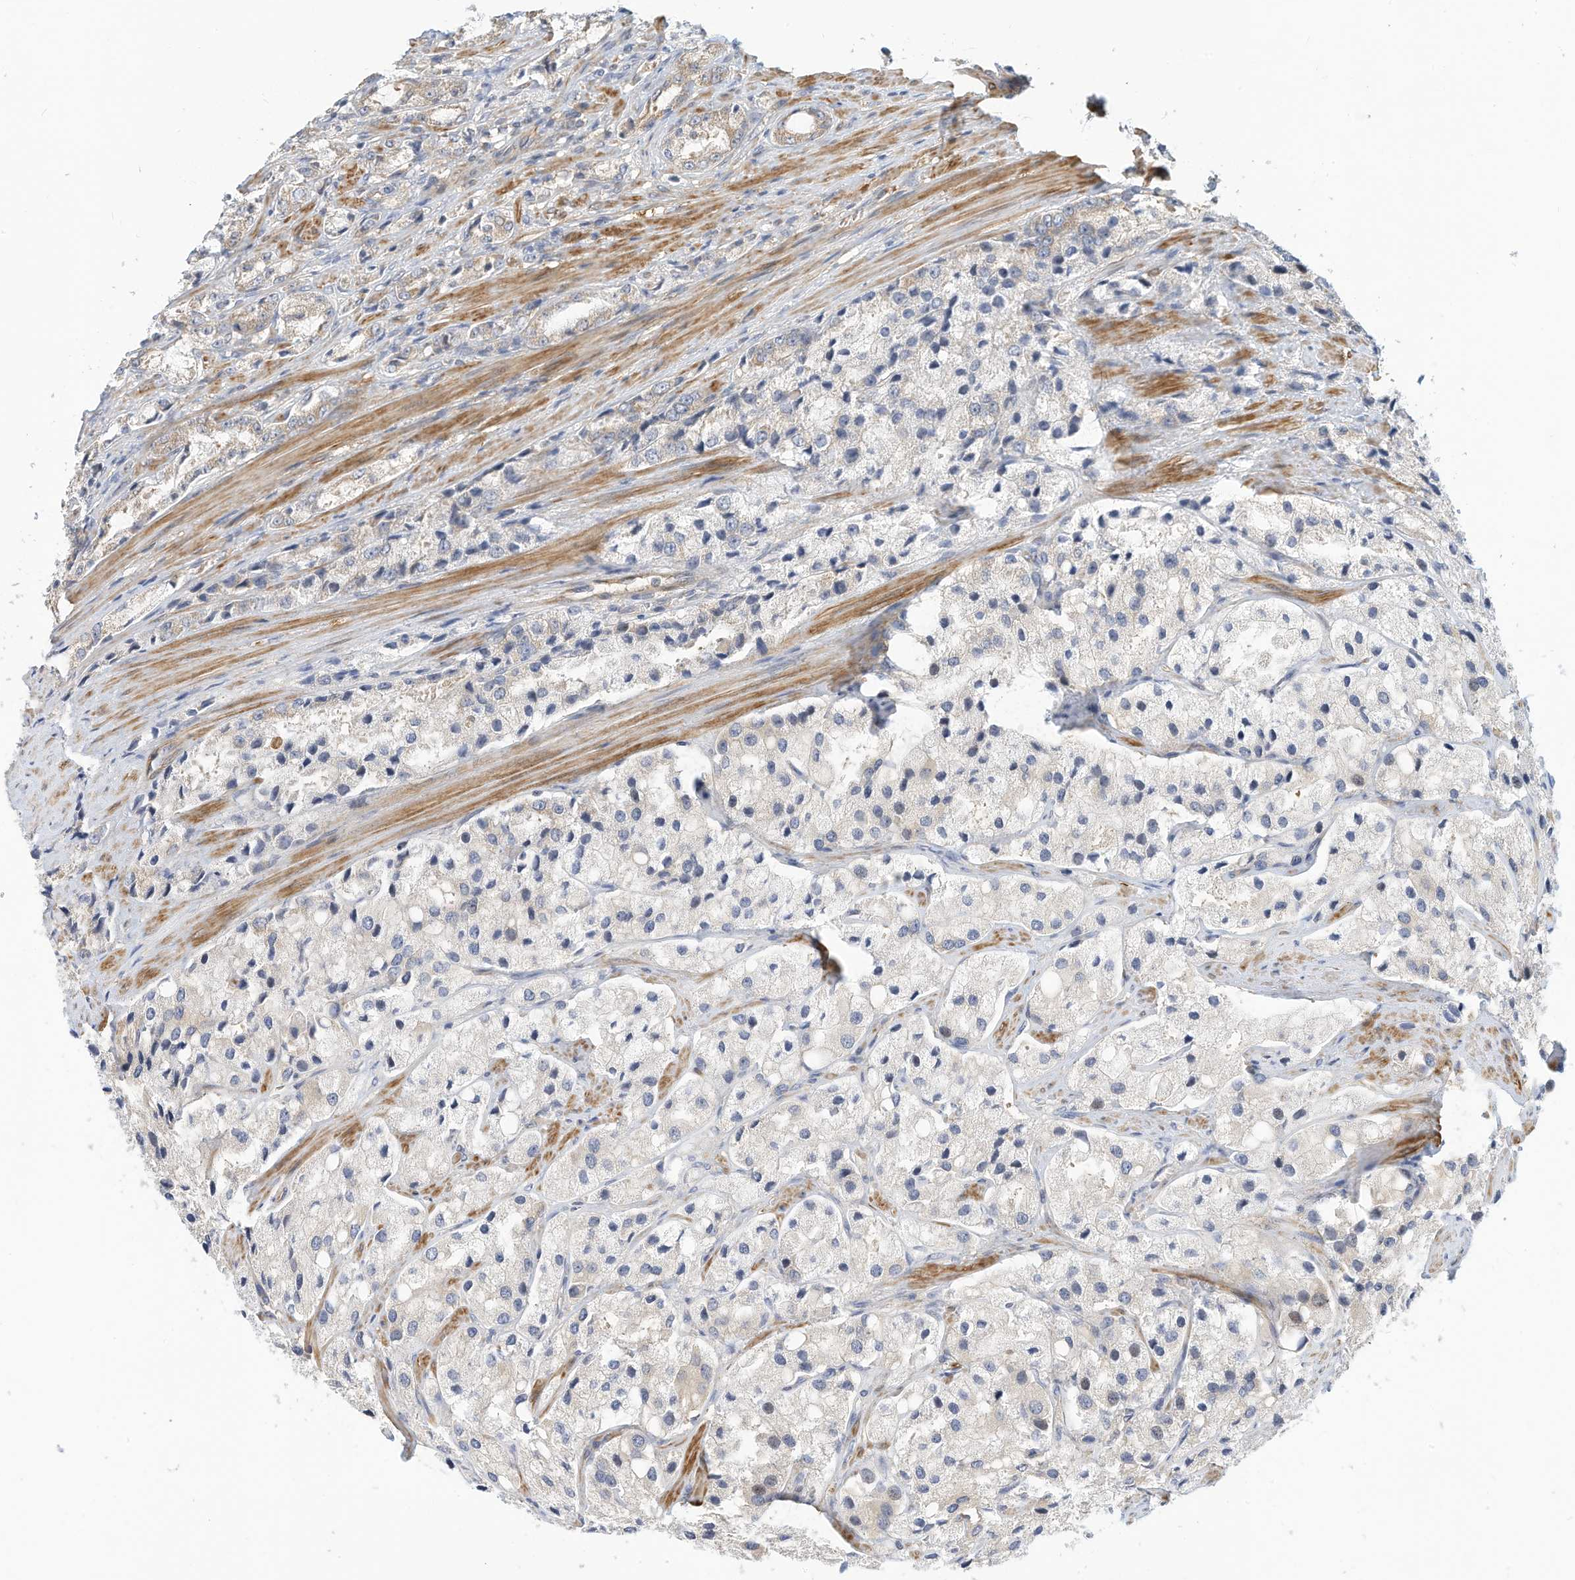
{"staining": {"intensity": "weak", "quantity": "<25%", "location": "cytoplasmic/membranous"}, "tissue": "prostate cancer", "cell_type": "Tumor cells", "image_type": "cancer", "snomed": [{"axis": "morphology", "description": "Adenocarcinoma, High grade"}, {"axis": "topography", "description": "Prostate"}], "caption": "High power microscopy image of an immunohistochemistry (IHC) photomicrograph of prostate cancer, revealing no significant expression in tumor cells.", "gene": "OFD1", "patient": {"sex": "male", "age": 66}}